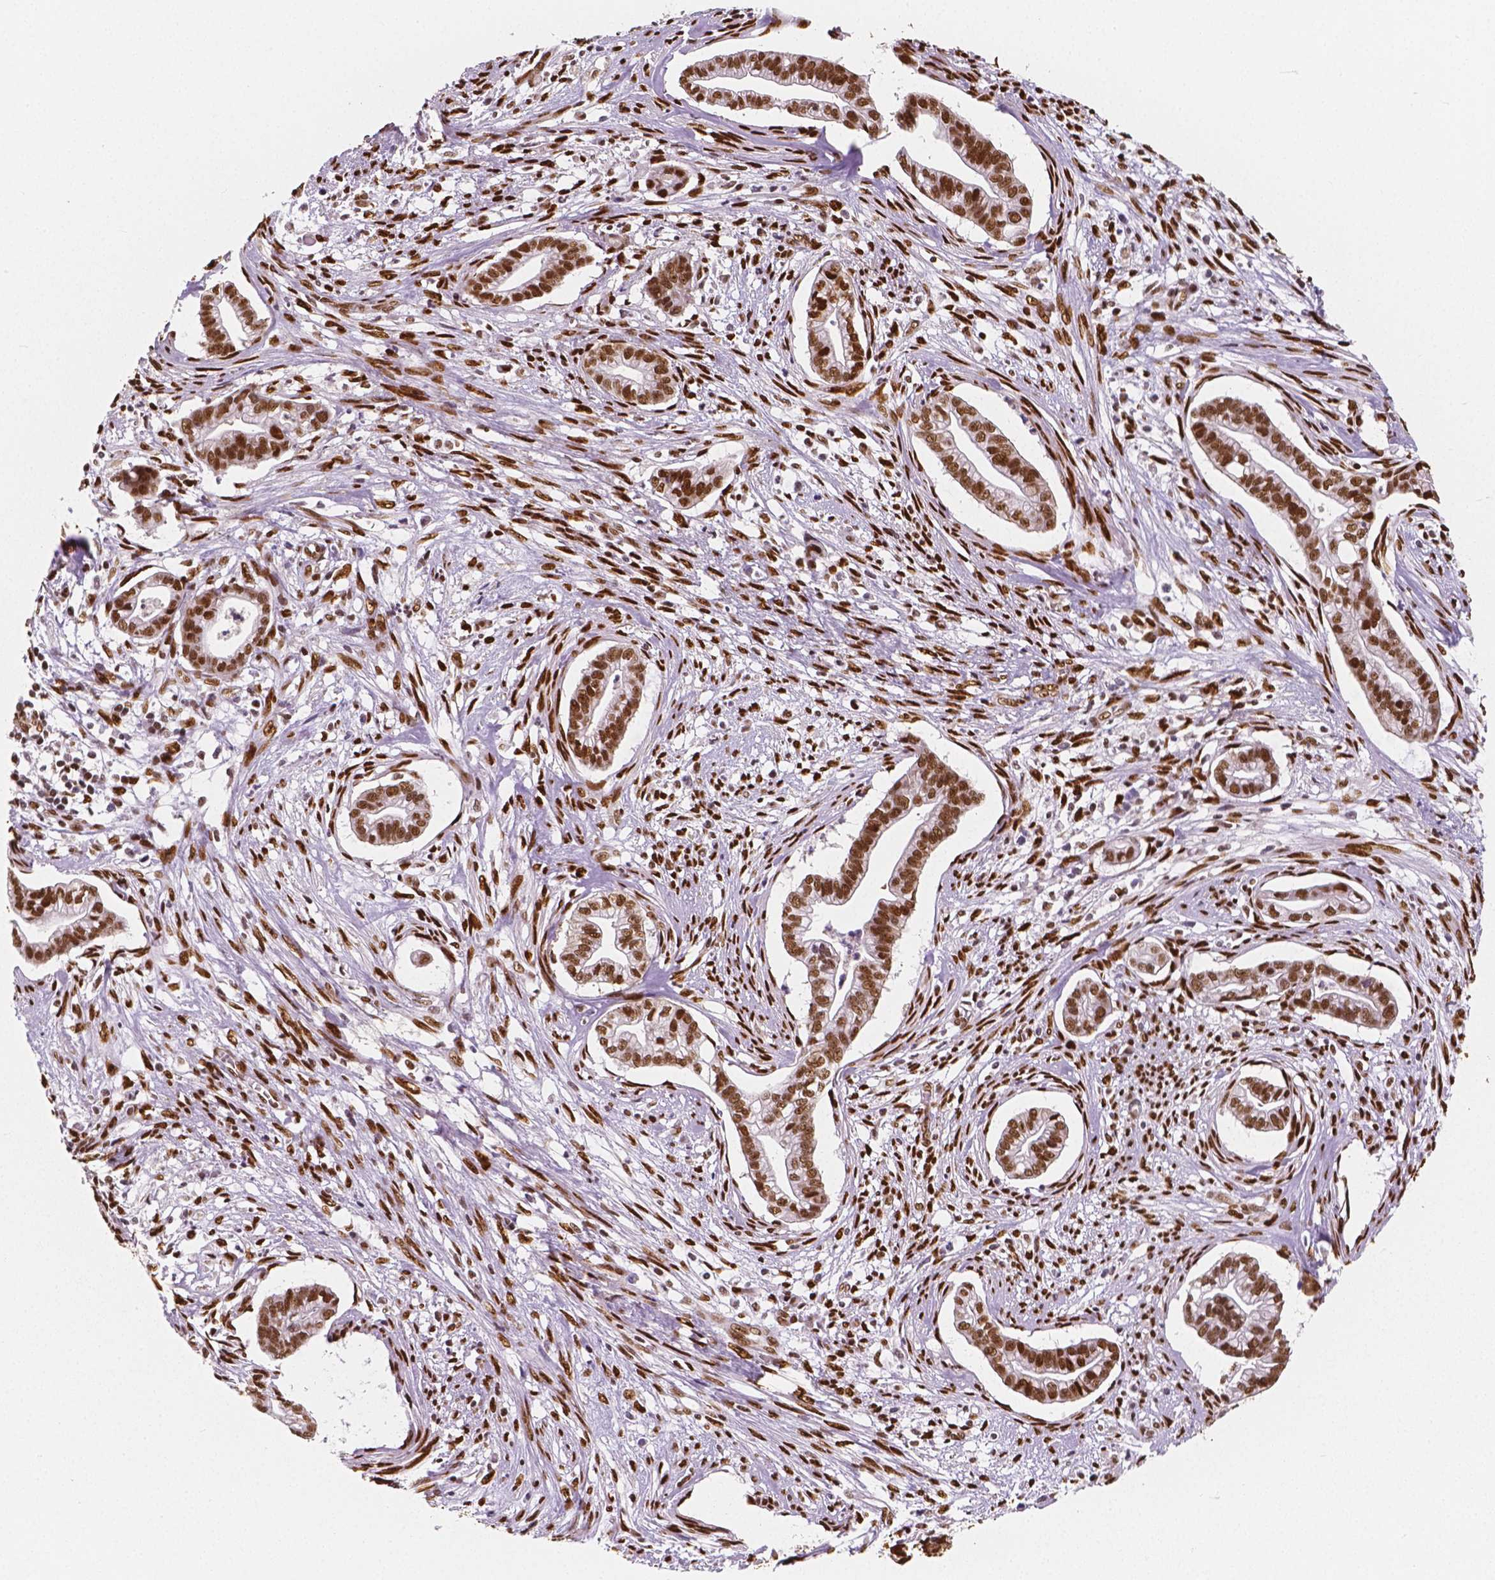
{"staining": {"intensity": "strong", "quantity": ">75%", "location": "nuclear"}, "tissue": "cervical cancer", "cell_type": "Tumor cells", "image_type": "cancer", "snomed": [{"axis": "morphology", "description": "Adenocarcinoma, NOS"}, {"axis": "topography", "description": "Cervix"}], "caption": "A high amount of strong nuclear expression is identified in about >75% of tumor cells in cervical cancer tissue.", "gene": "NUCKS1", "patient": {"sex": "female", "age": 62}}